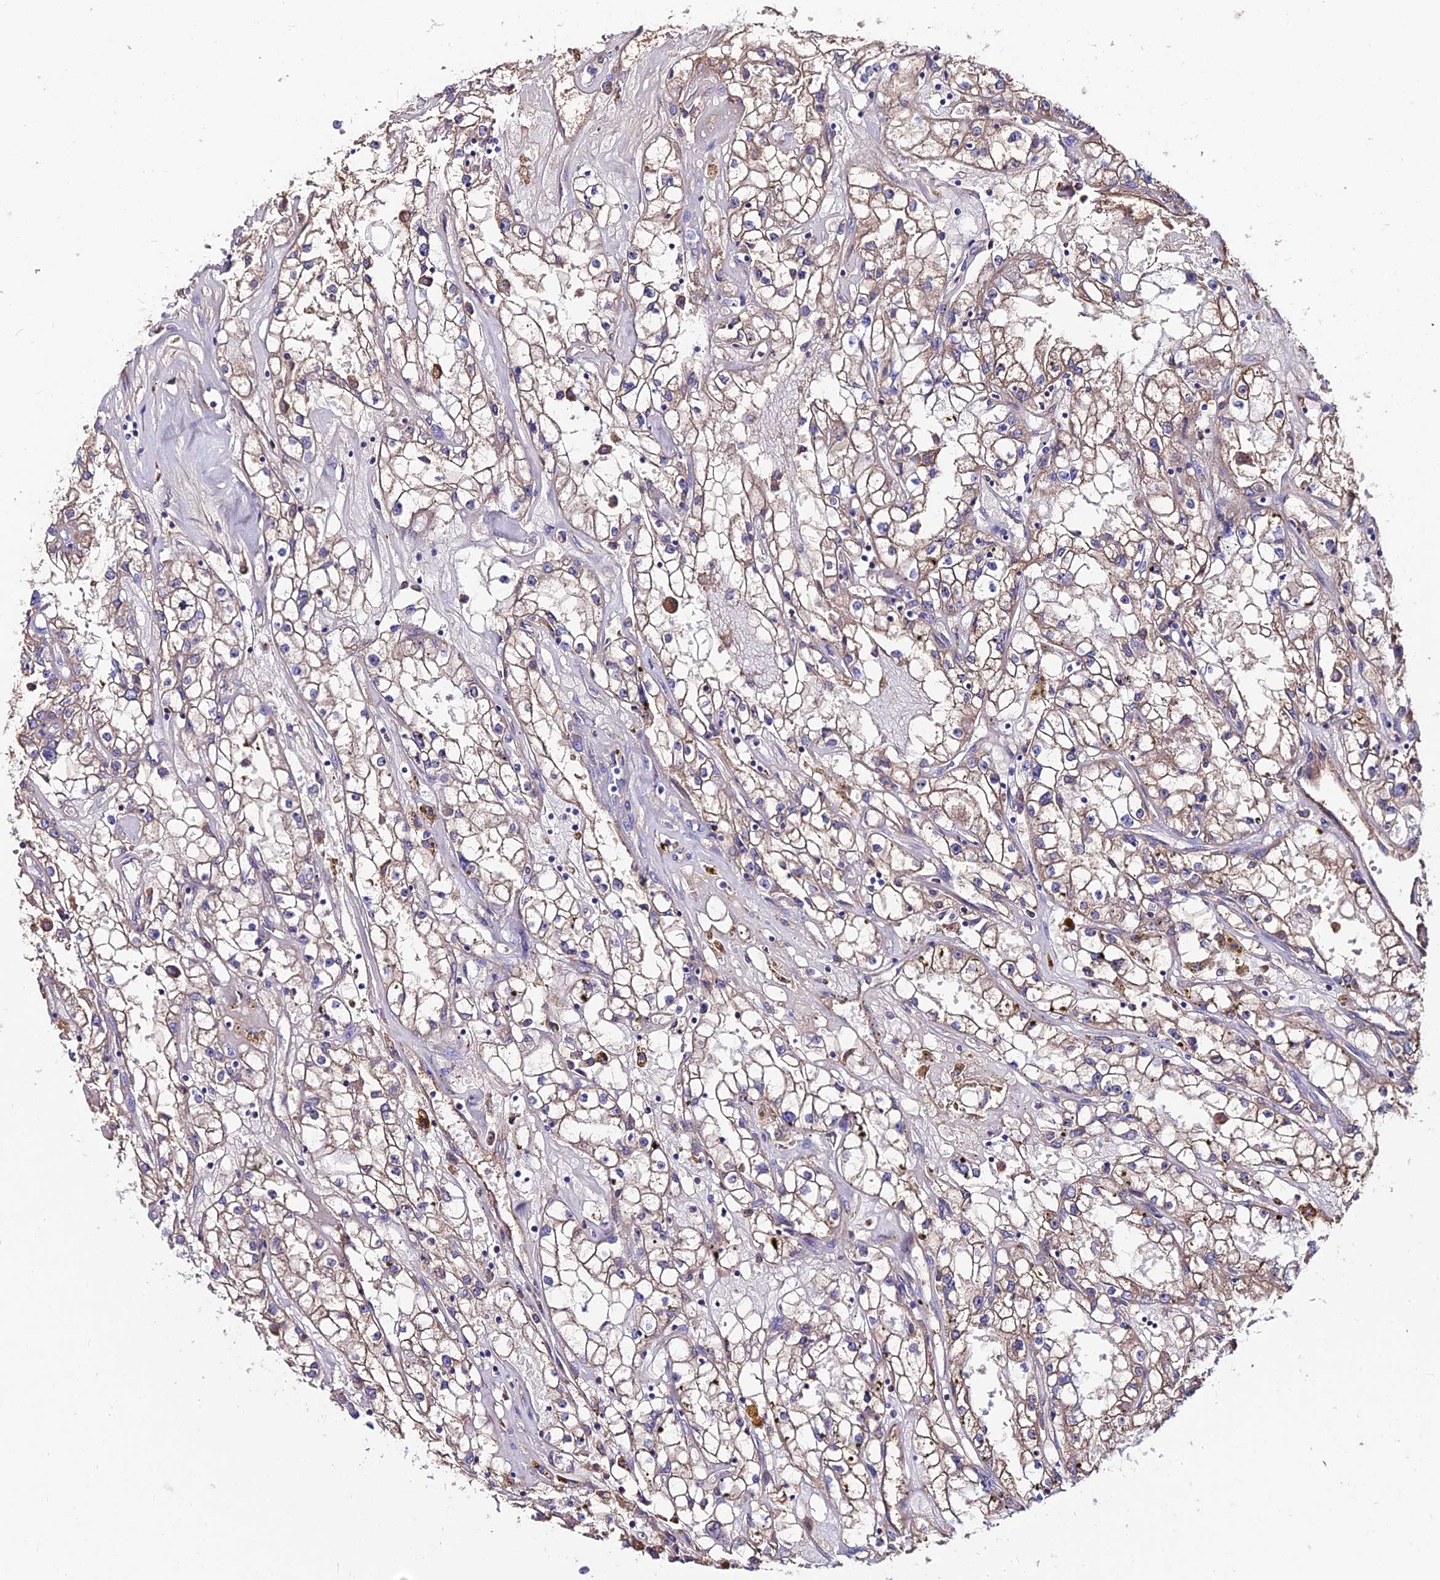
{"staining": {"intensity": "weak", "quantity": "<25%", "location": "cytoplasmic/membranous"}, "tissue": "renal cancer", "cell_type": "Tumor cells", "image_type": "cancer", "snomed": [{"axis": "morphology", "description": "Adenocarcinoma, NOS"}, {"axis": "topography", "description": "Kidney"}], "caption": "High magnification brightfield microscopy of renal cancer (adenocarcinoma) stained with DAB (3,3'-diaminobenzidine) (brown) and counterstained with hematoxylin (blue): tumor cells show no significant expression.", "gene": "SLC25A16", "patient": {"sex": "male", "age": 56}}